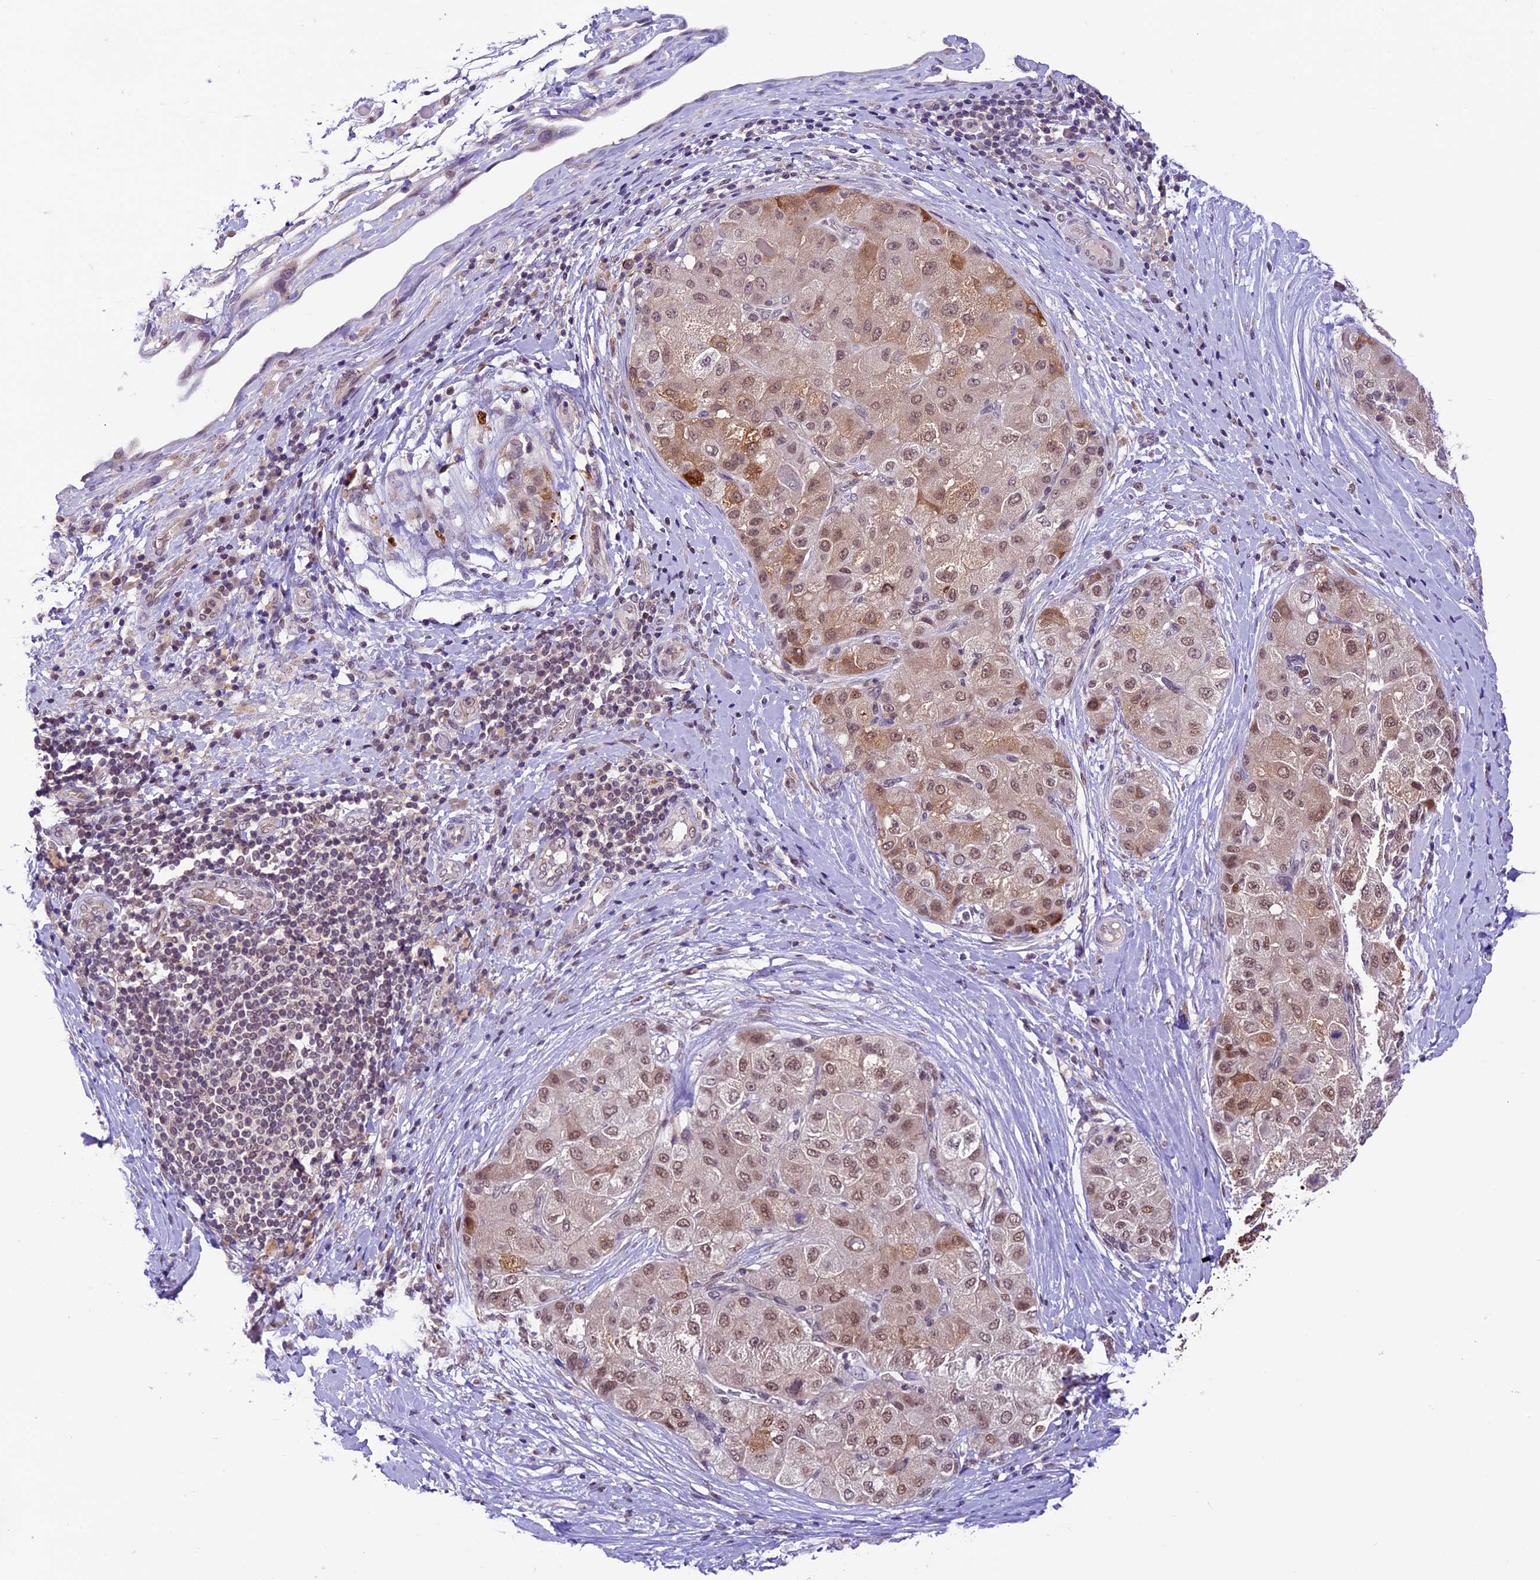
{"staining": {"intensity": "moderate", "quantity": ">75%", "location": "cytoplasmic/membranous,nuclear"}, "tissue": "liver cancer", "cell_type": "Tumor cells", "image_type": "cancer", "snomed": [{"axis": "morphology", "description": "Carcinoma, Hepatocellular, NOS"}, {"axis": "topography", "description": "Liver"}], "caption": "Liver hepatocellular carcinoma stained for a protein exhibits moderate cytoplasmic/membranous and nuclear positivity in tumor cells.", "gene": "SHKBP1", "patient": {"sex": "male", "age": 80}}